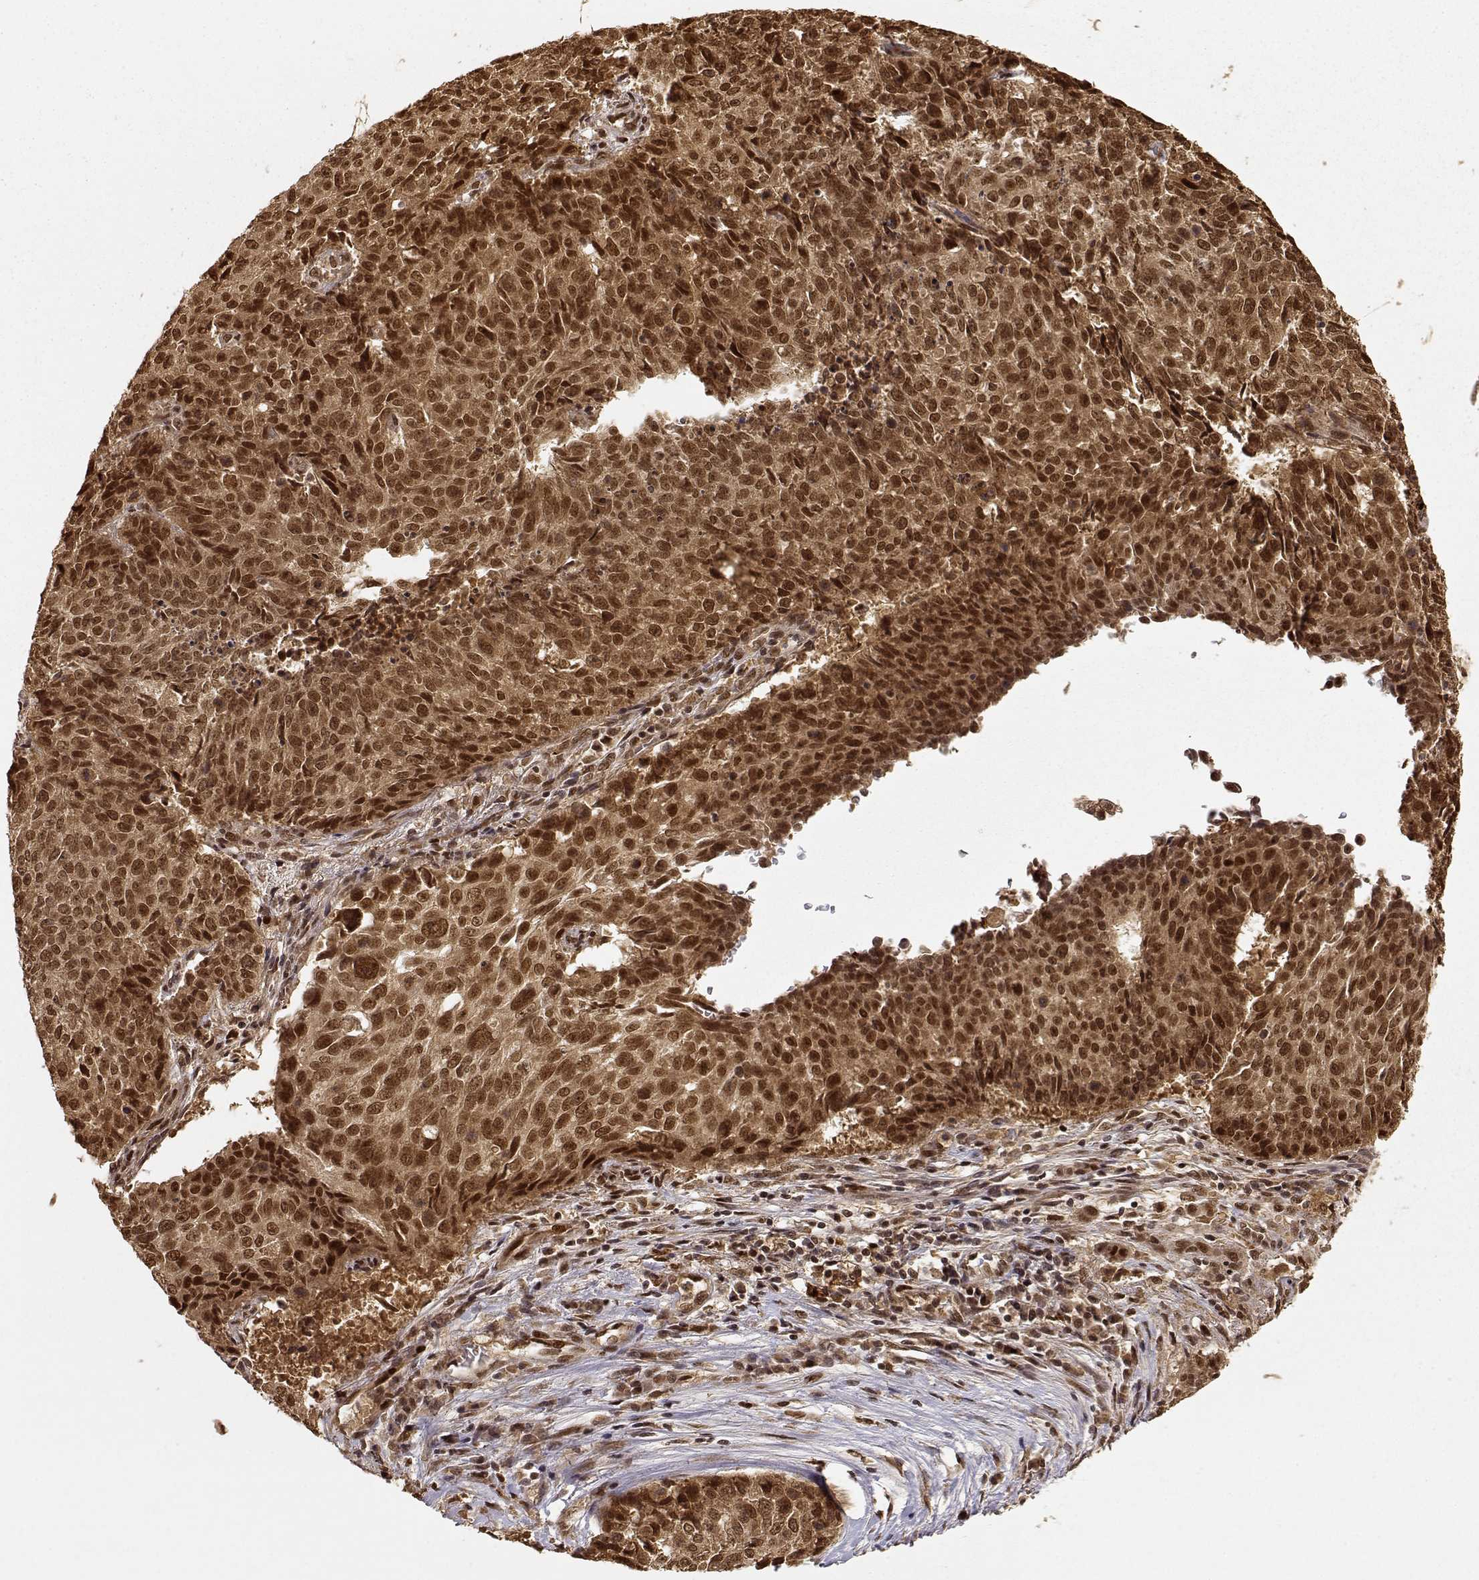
{"staining": {"intensity": "strong", "quantity": ">75%", "location": "cytoplasmic/membranous,nuclear"}, "tissue": "lung cancer", "cell_type": "Tumor cells", "image_type": "cancer", "snomed": [{"axis": "morphology", "description": "Normal tissue, NOS"}, {"axis": "morphology", "description": "Squamous cell carcinoma, NOS"}, {"axis": "topography", "description": "Bronchus"}, {"axis": "topography", "description": "Lung"}], "caption": "Immunohistochemical staining of lung squamous cell carcinoma demonstrates high levels of strong cytoplasmic/membranous and nuclear protein staining in about >75% of tumor cells.", "gene": "MAEA", "patient": {"sex": "male", "age": 64}}